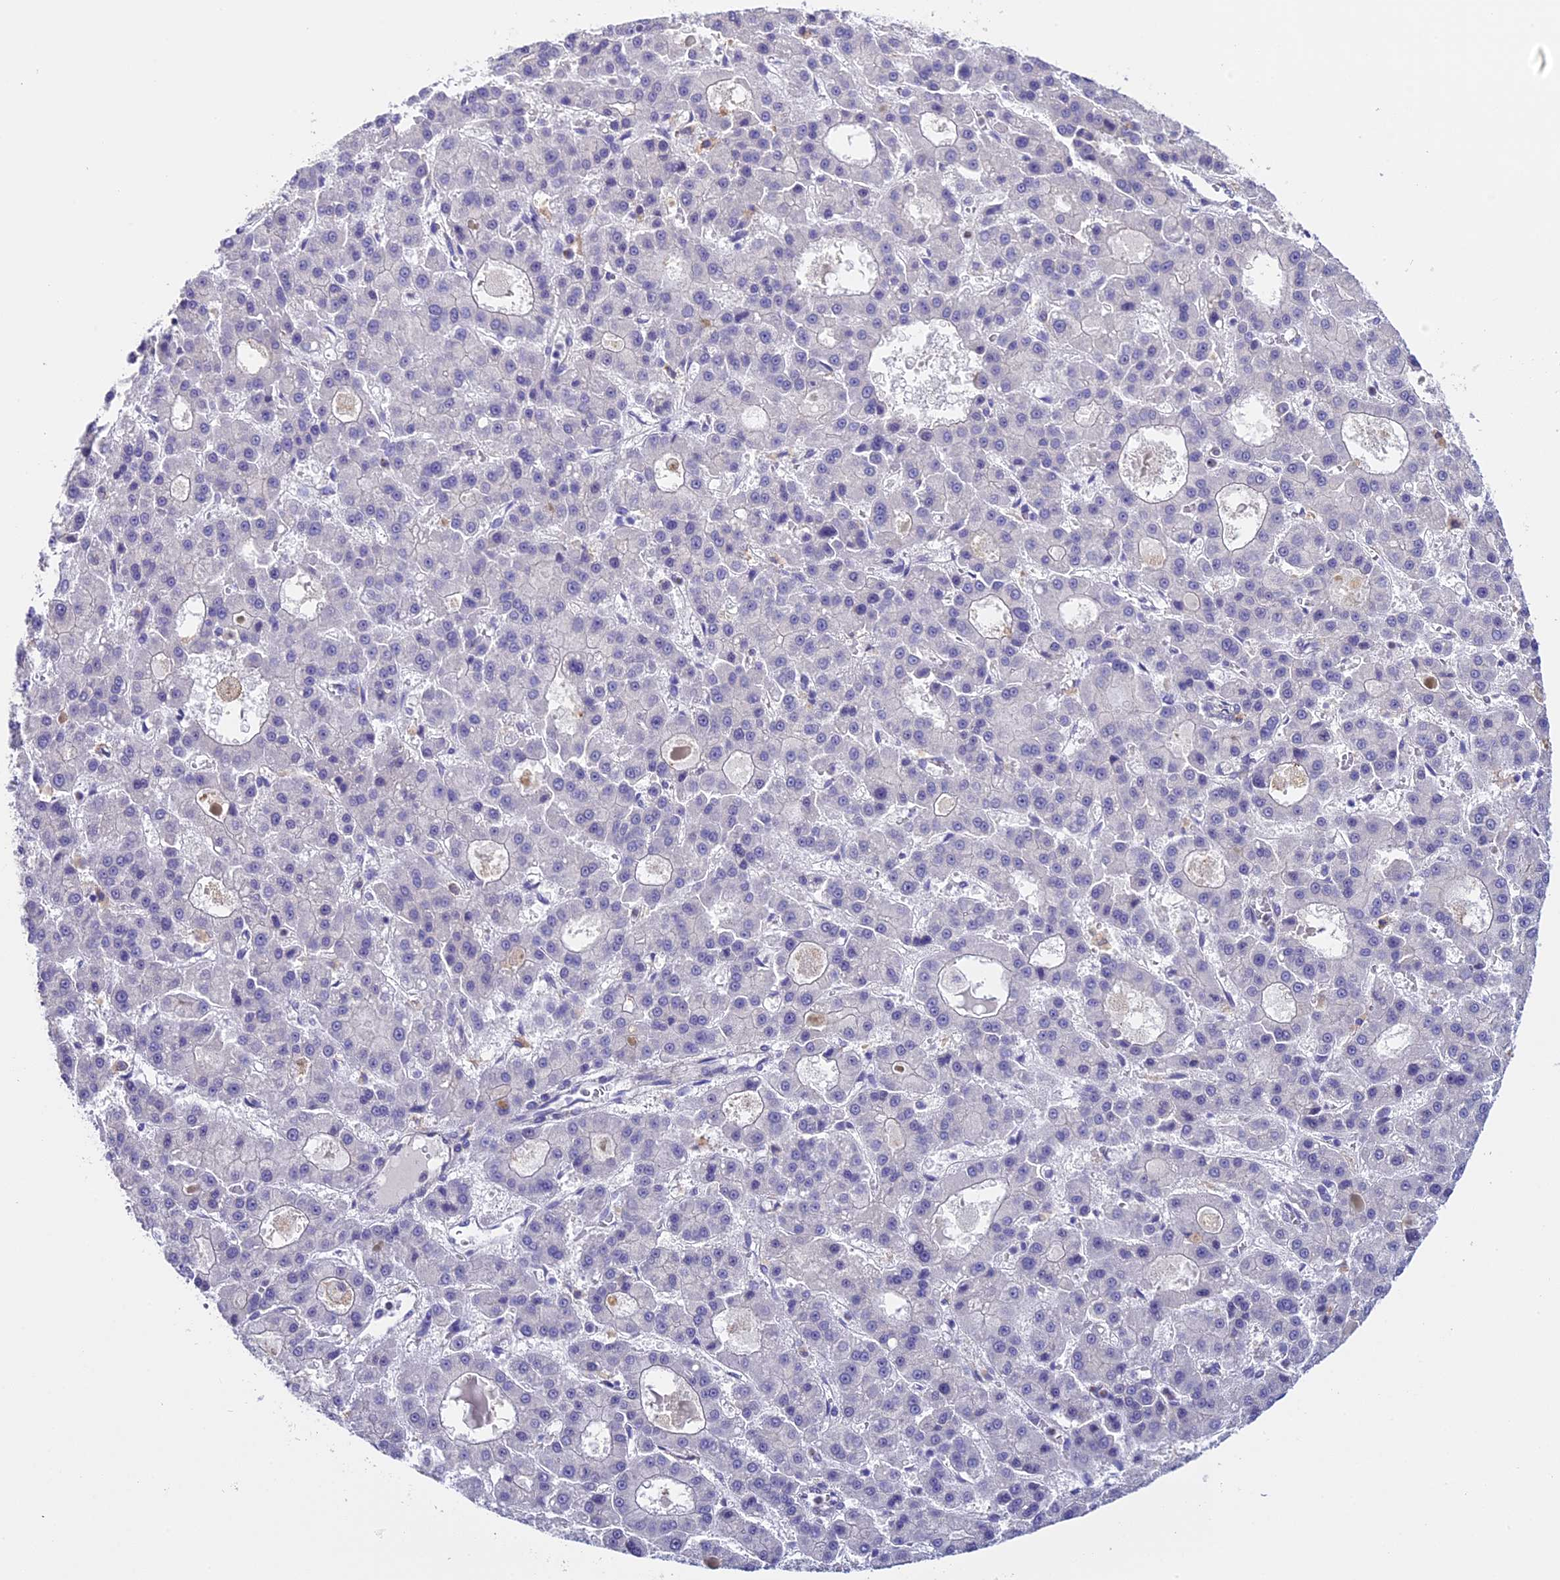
{"staining": {"intensity": "negative", "quantity": "none", "location": "none"}, "tissue": "liver cancer", "cell_type": "Tumor cells", "image_type": "cancer", "snomed": [{"axis": "morphology", "description": "Carcinoma, Hepatocellular, NOS"}, {"axis": "topography", "description": "Liver"}], "caption": "Tumor cells are negative for brown protein staining in hepatocellular carcinoma (liver).", "gene": "NOD2", "patient": {"sex": "male", "age": 70}}